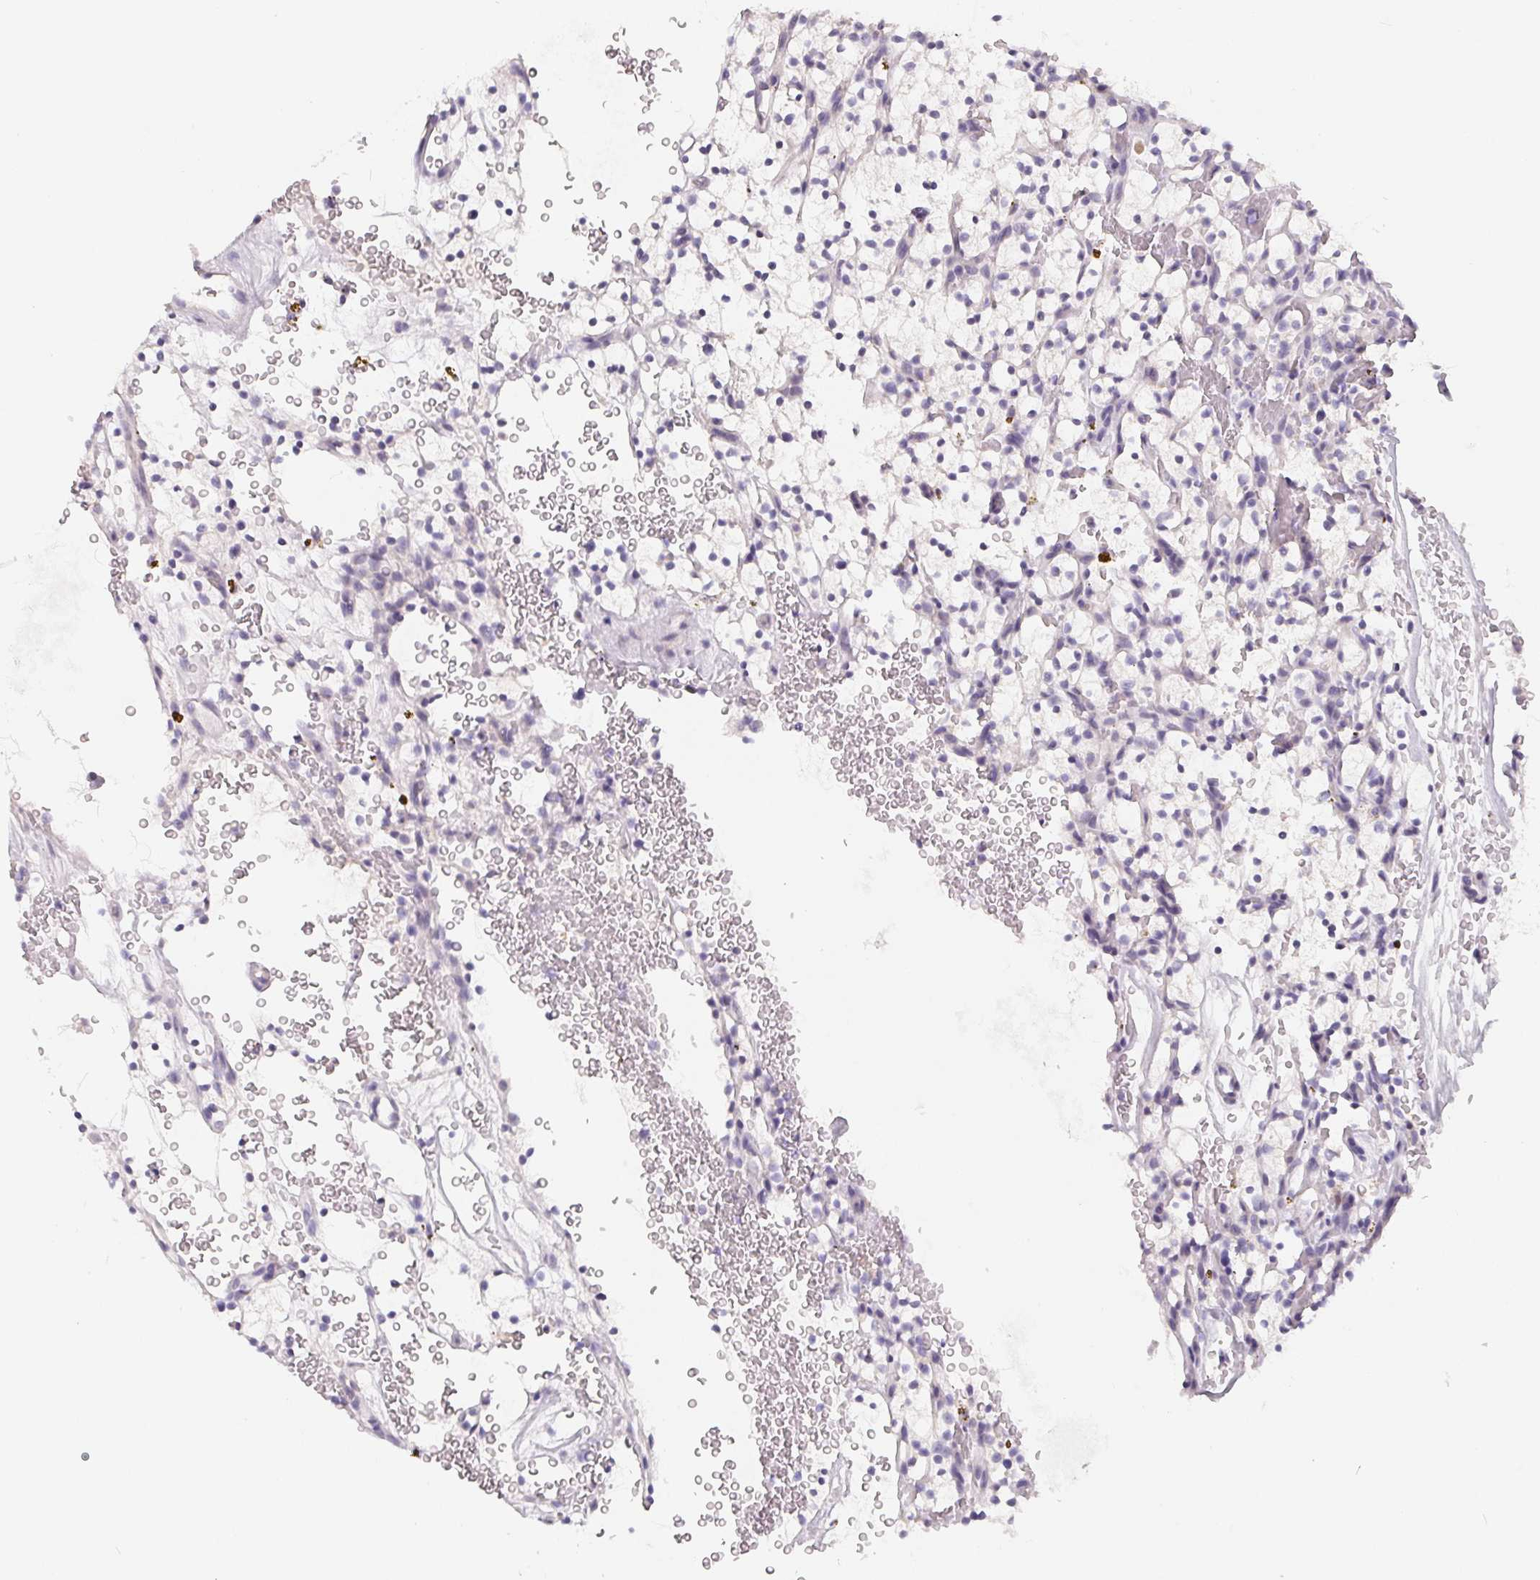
{"staining": {"intensity": "negative", "quantity": "none", "location": "none"}, "tissue": "renal cancer", "cell_type": "Tumor cells", "image_type": "cancer", "snomed": [{"axis": "morphology", "description": "Adenocarcinoma, NOS"}, {"axis": "topography", "description": "Kidney"}], "caption": "The IHC histopathology image has no significant staining in tumor cells of renal adenocarcinoma tissue.", "gene": "FDX1", "patient": {"sex": "female", "age": 64}}